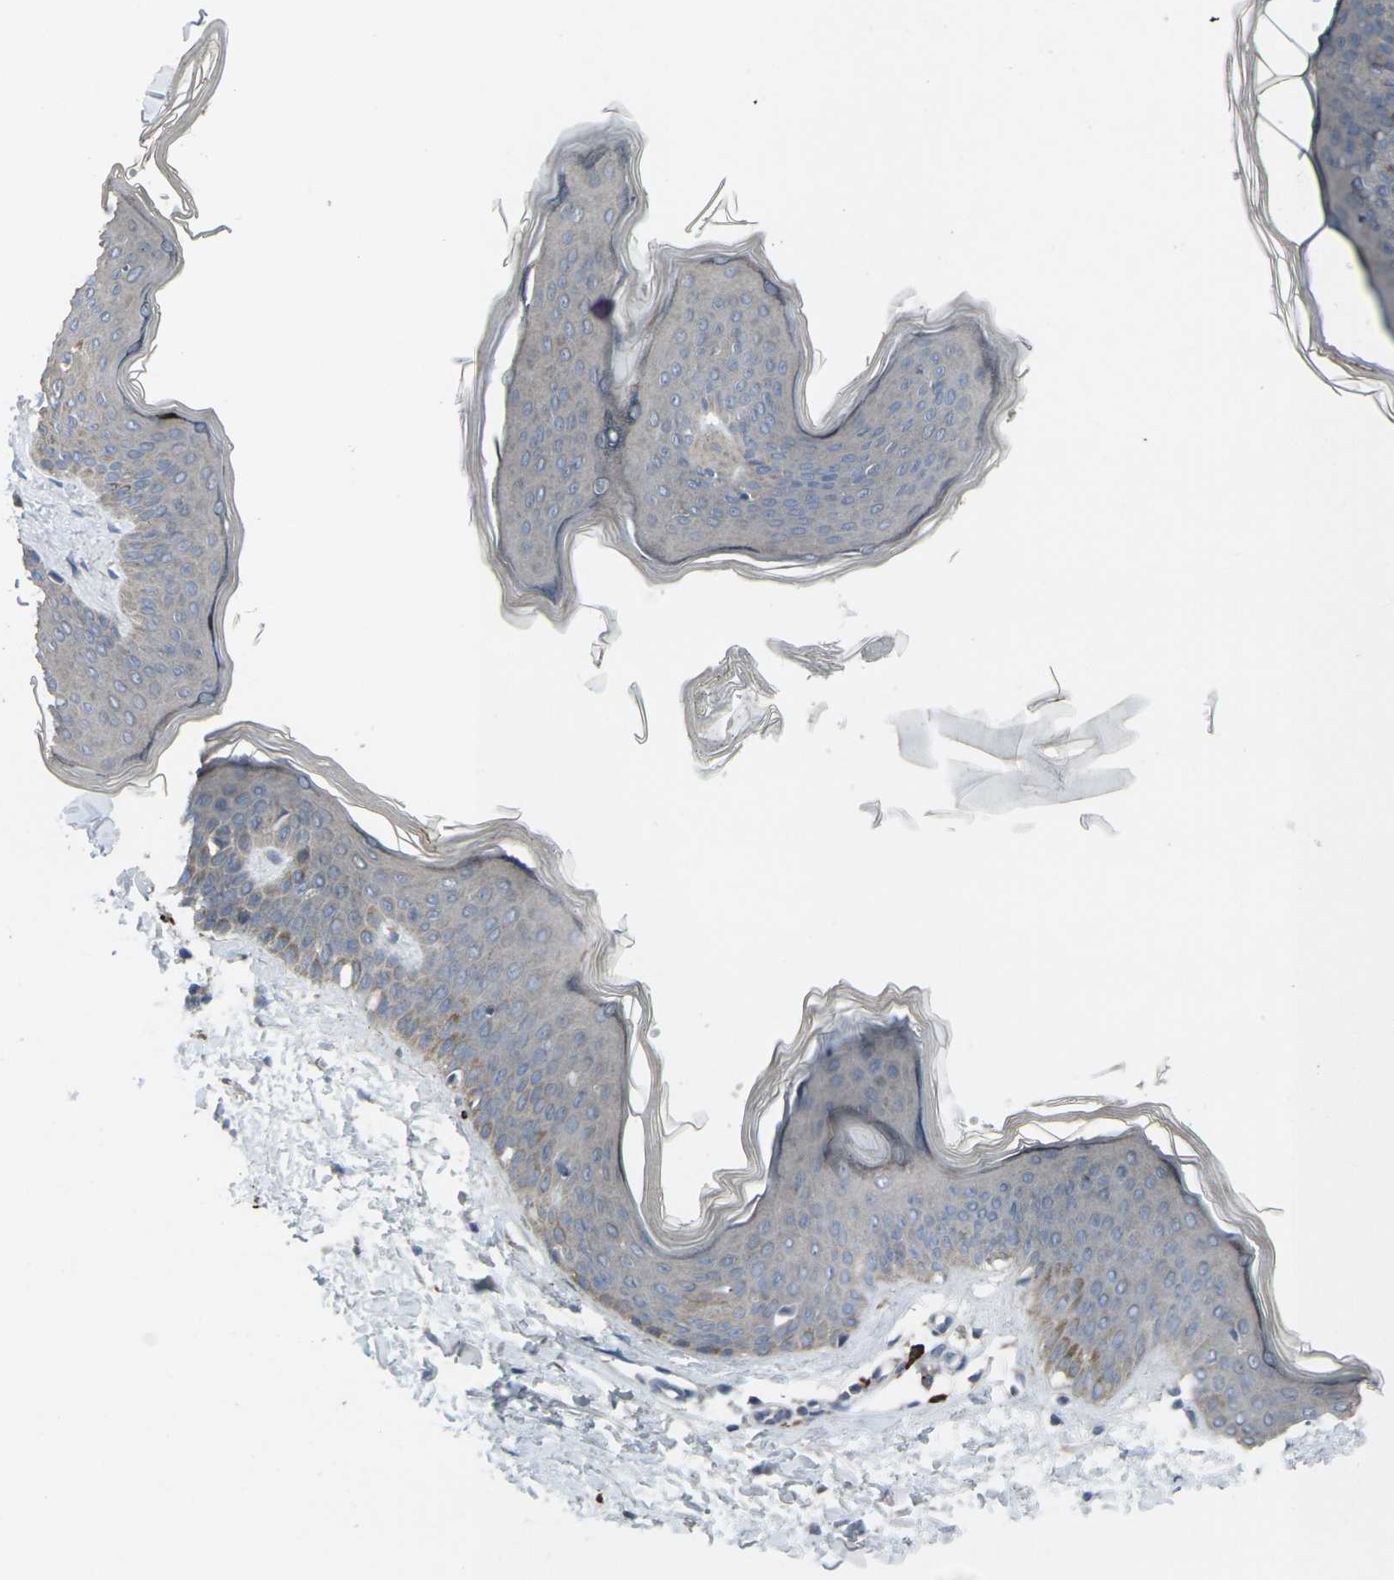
{"staining": {"intensity": "negative", "quantity": "none", "location": "none"}, "tissue": "skin", "cell_type": "Fibroblasts", "image_type": "normal", "snomed": [{"axis": "morphology", "description": "Normal tissue, NOS"}, {"axis": "topography", "description": "Skin"}], "caption": "A high-resolution histopathology image shows immunohistochemistry (IHC) staining of normal skin, which demonstrates no significant positivity in fibroblasts. (Stains: DAB IHC with hematoxylin counter stain, Microscopy: brightfield microscopy at high magnification).", "gene": "CCR10", "patient": {"sex": "female", "age": 17}}